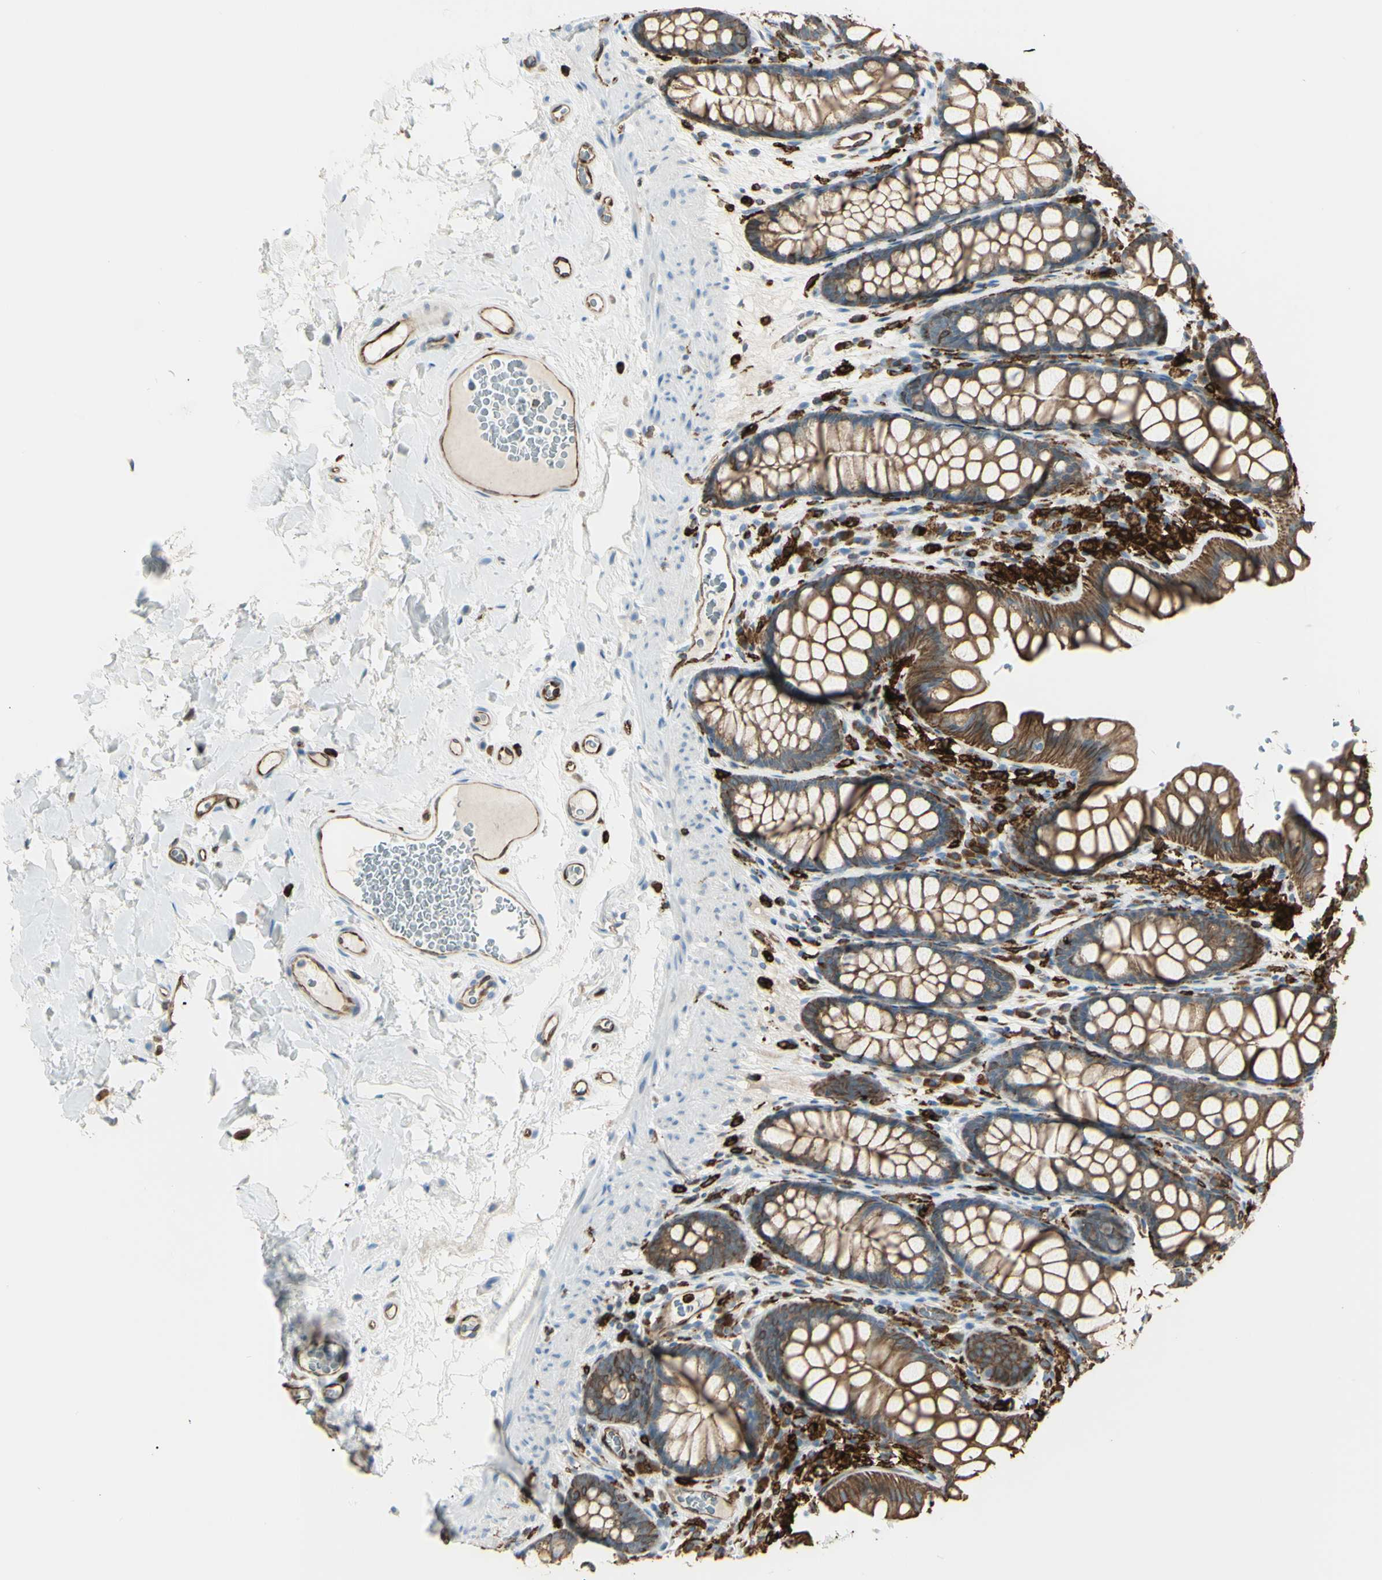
{"staining": {"intensity": "moderate", "quantity": ">75%", "location": "cytoplasmic/membranous"}, "tissue": "colon", "cell_type": "Endothelial cells", "image_type": "normal", "snomed": [{"axis": "morphology", "description": "Normal tissue, NOS"}, {"axis": "topography", "description": "Colon"}], "caption": "DAB (3,3'-diaminobenzidine) immunohistochemical staining of unremarkable colon displays moderate cytoplasmic/membranous protein expression in approximately >75% of endothelial cells.", "gene": "CD74", "patient": {"sex": "female", "age": 55}}